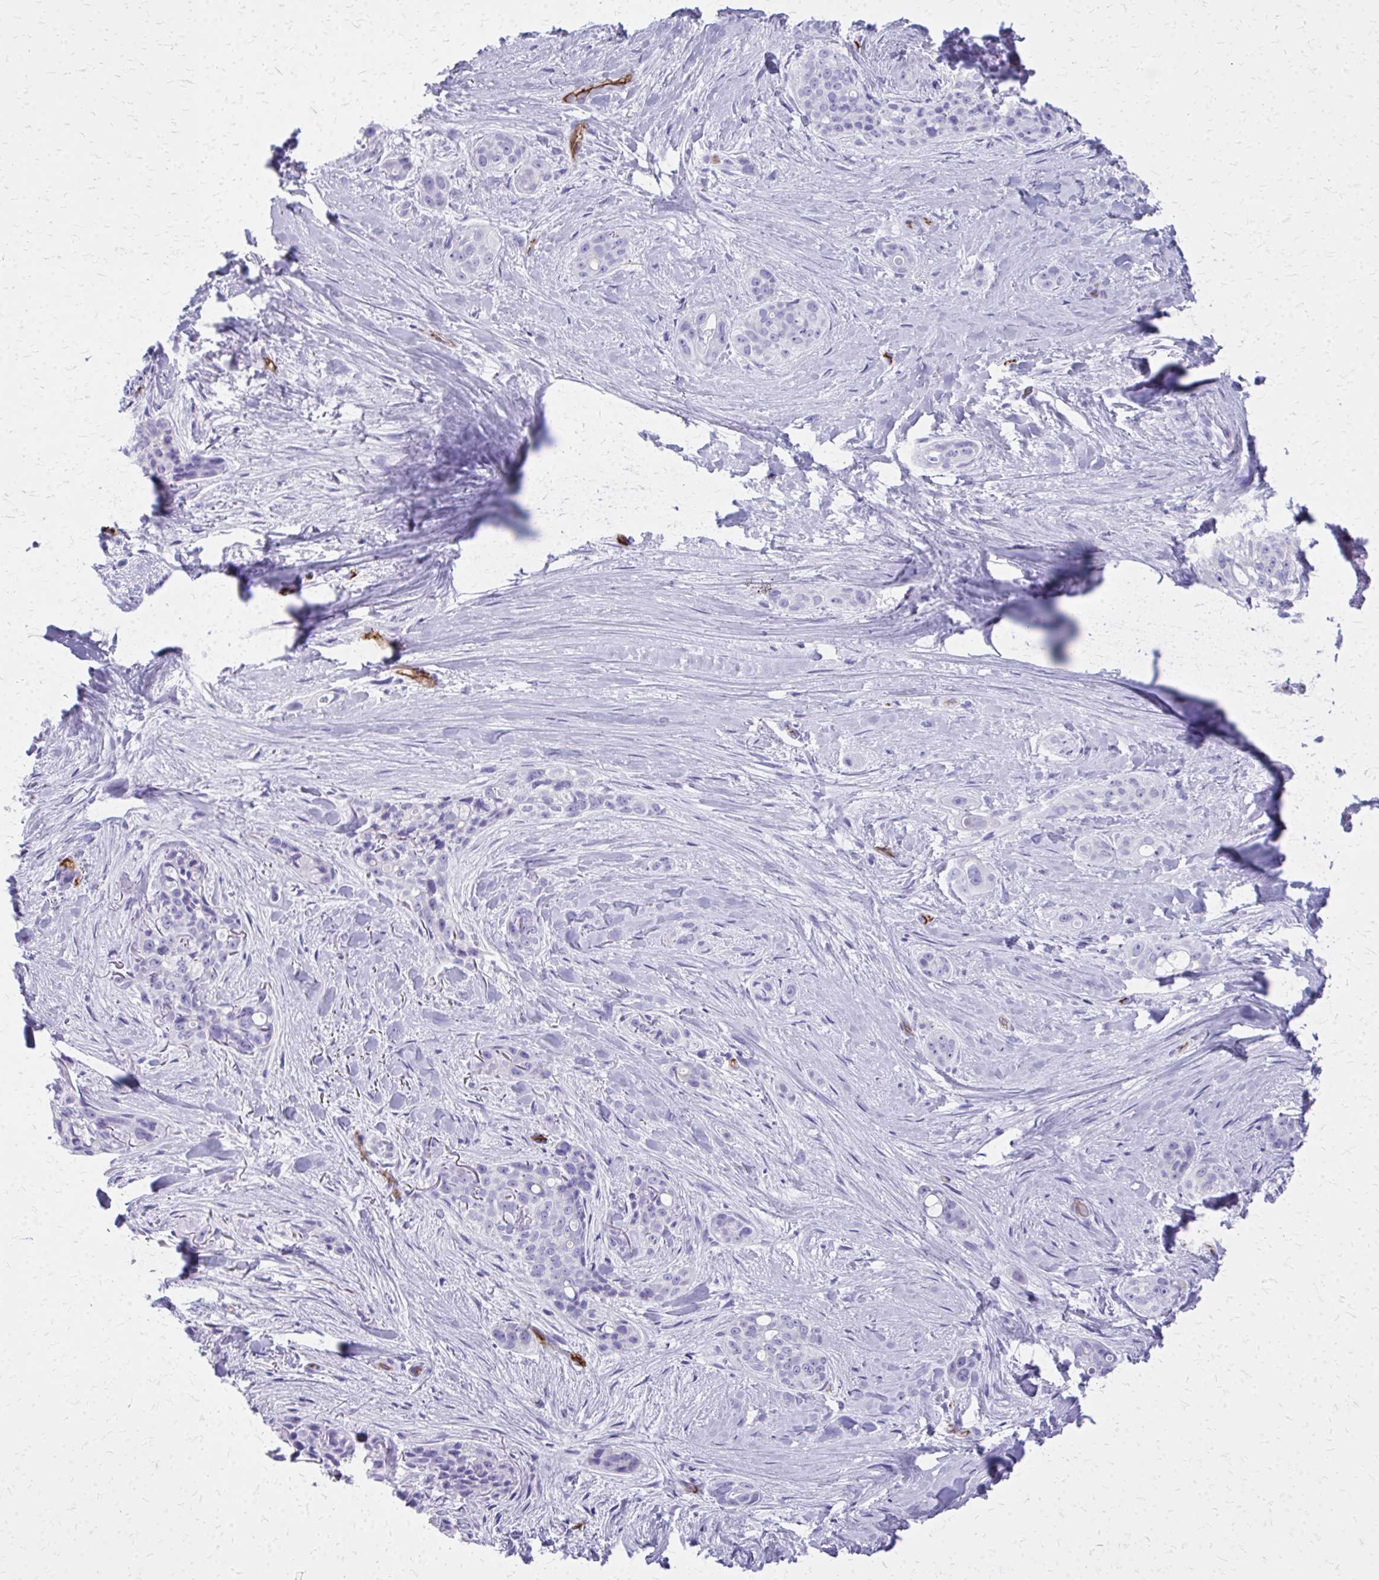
{"staining": {"intensity": "negative", "quantity": "none", "location": "none"}, "tissue": "skin cancer", "cell_type": "Tumor cells", "image_type": "cancer", "snomed": [{"axis": "morphology", "description": "Basal cell carcinoma"}, {"axis": "topography", "description": "Skin"}], "caption": "Image shows no significant protein expression in tumor cells of skin cancer (basal cell carcinoma).", "gene": "TPSG1", "patient": {"sex": "female", "age": 79}}